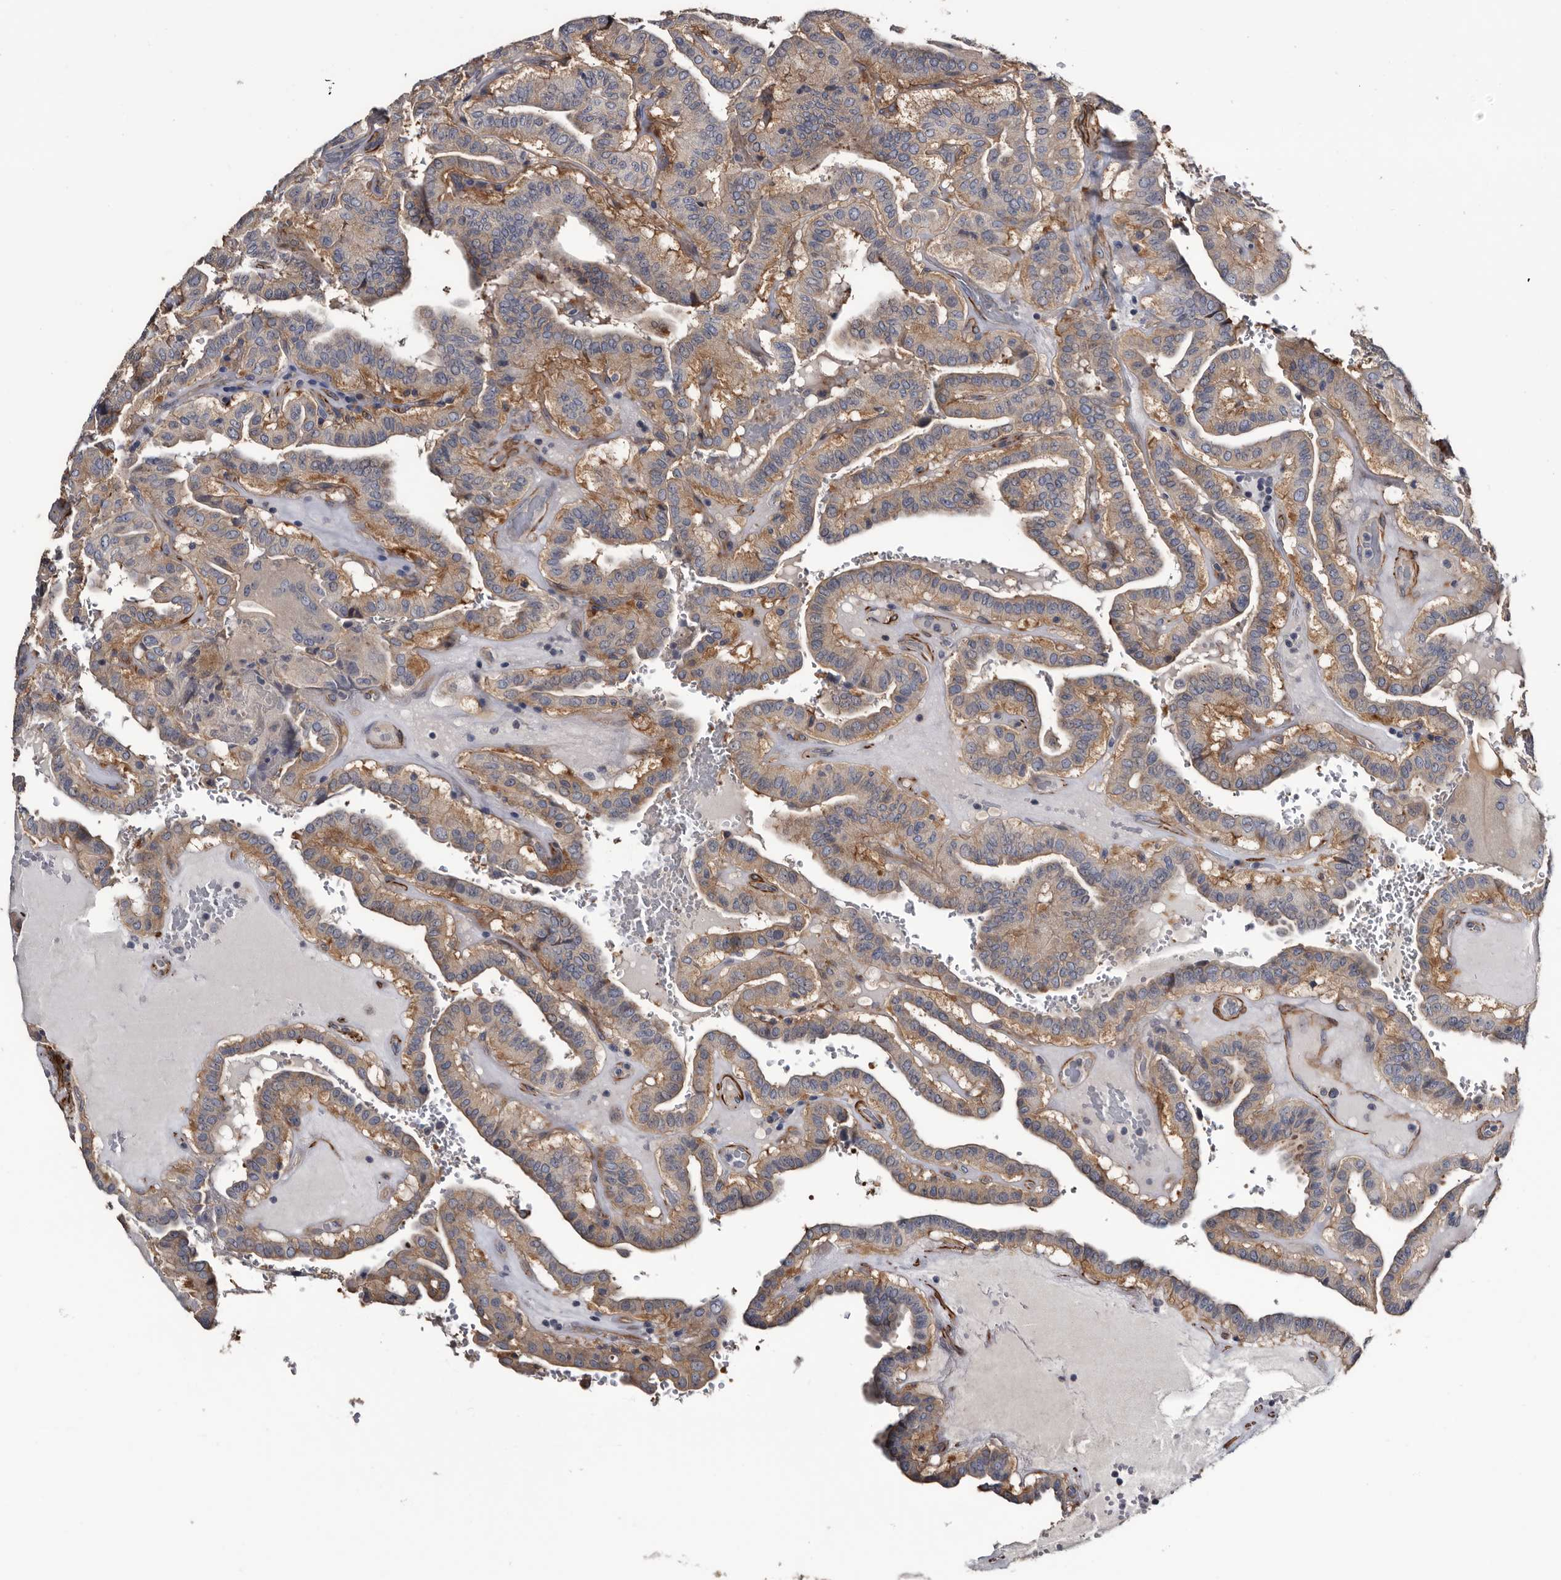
{"staining": {"intensity": "weak", "quantity": ">75%", "location": "cytoplasmic/membranous"}, "tissue": "thyroid cancer", "cell_type": "Tumor cells", "image_type": "cancer", "snomed": [{"axis": "morphology", "description": "Papillary adenocarcinoma, NOS"}, {"axis": "topography", "description": "Thyroid gland"}], "caption": "Tumor cells reveal weak cytoplasmic/membranous positivity in about >75% of cells in thyroid papillary adenocarcinoma.", "gene": "IARS1", "patient": {"sex": "male", "age": 77}}